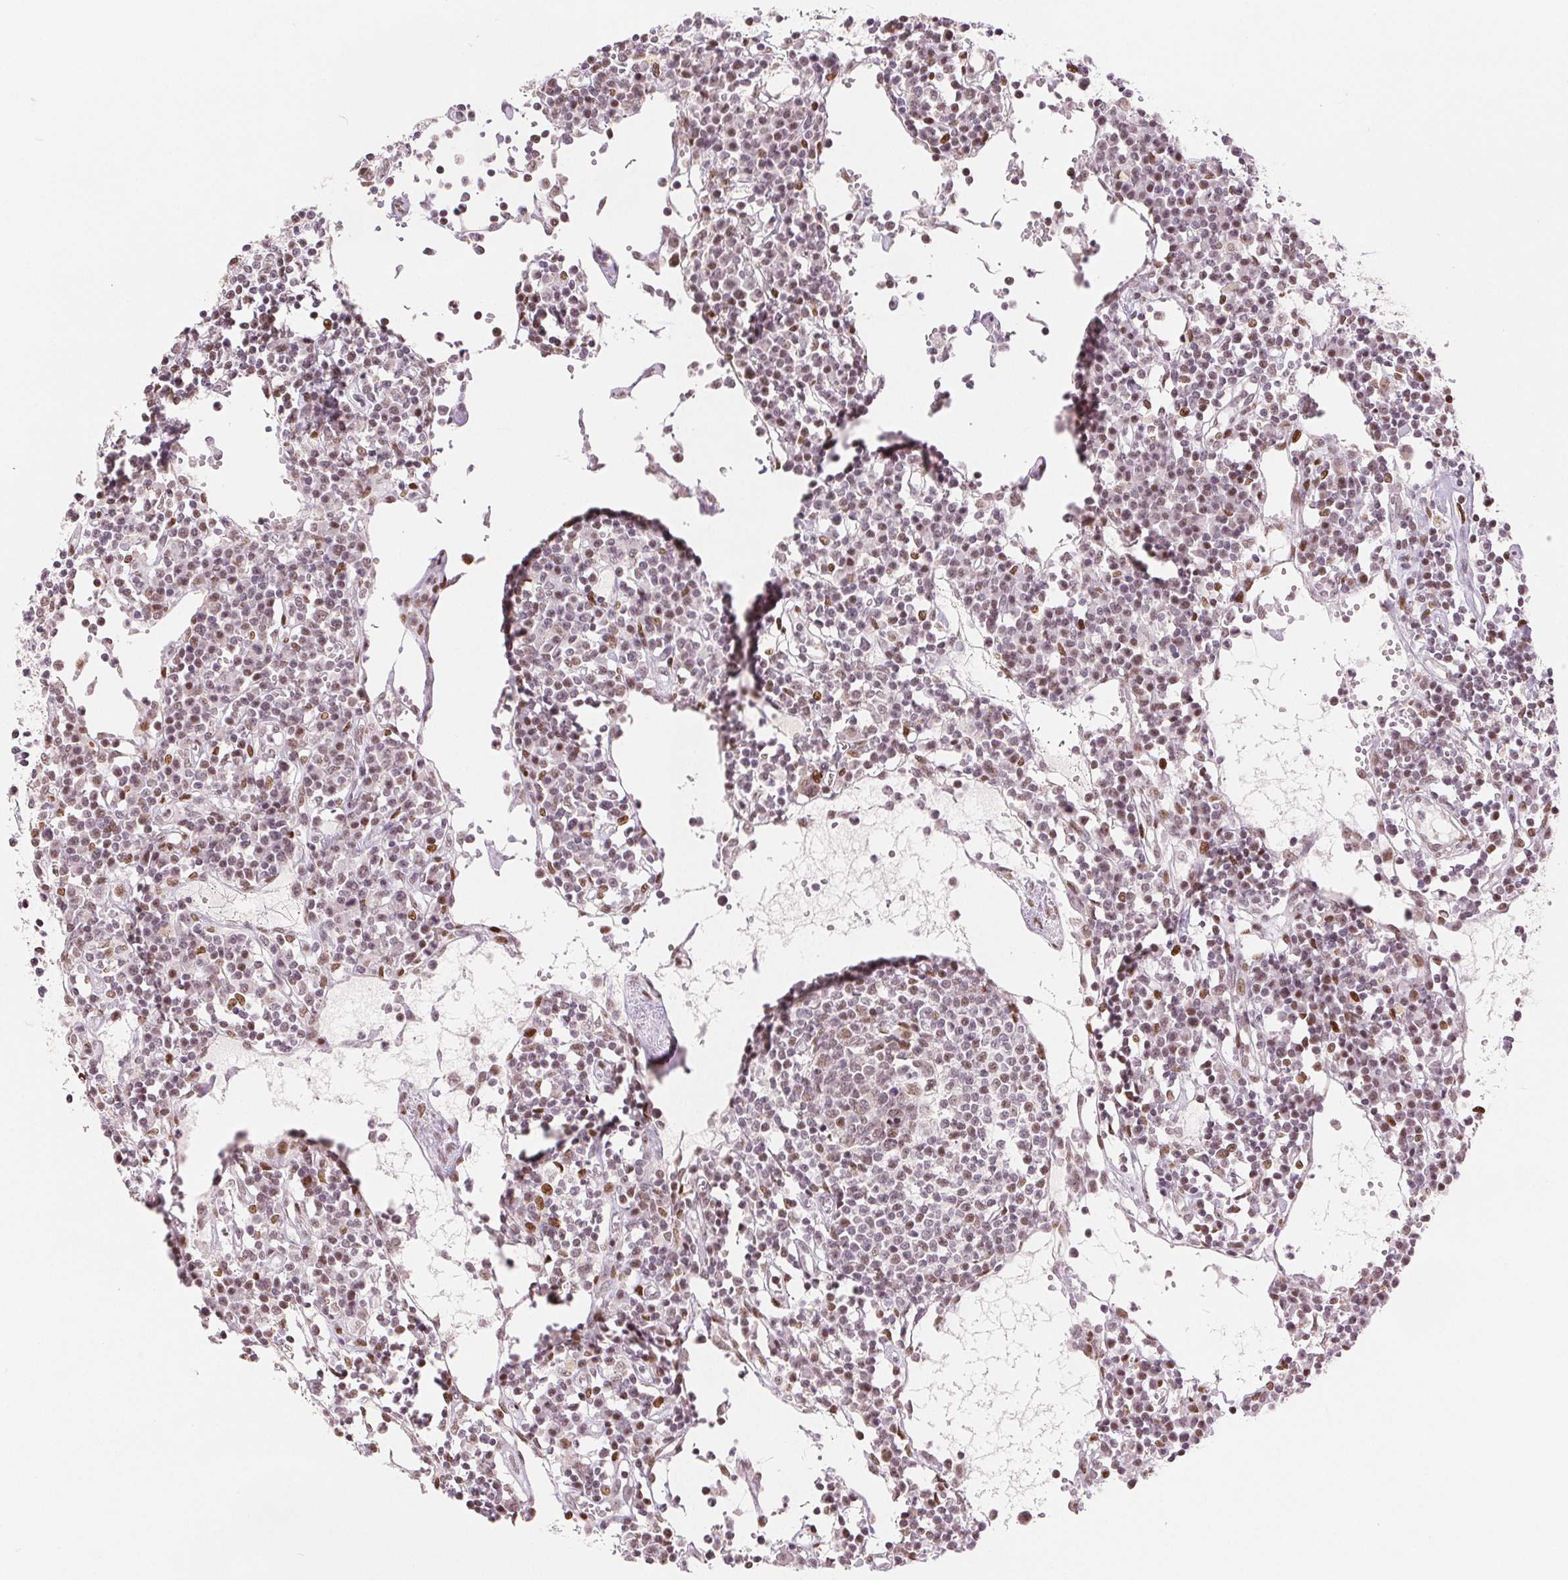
{"staining": {"intensity": "moderate", "quantity": ">75%", "location": "nuclear"}, "tissue": "lymph node", "cell_type": "Germinal center cells", "image_type": "normal", "snomed": [{"axis": "morphology", "description": "Normal tissue, NOS"}, {"axis": "topography", "description": "Lymph node"}], "caption": "DAB immunohistochemical staining of benign human lymph node exhibits moderate nuclear protein expression in about >75% of germinal center cells.", "gene": "ZNF703", "patient": {"sex": "female", "age": 78}}